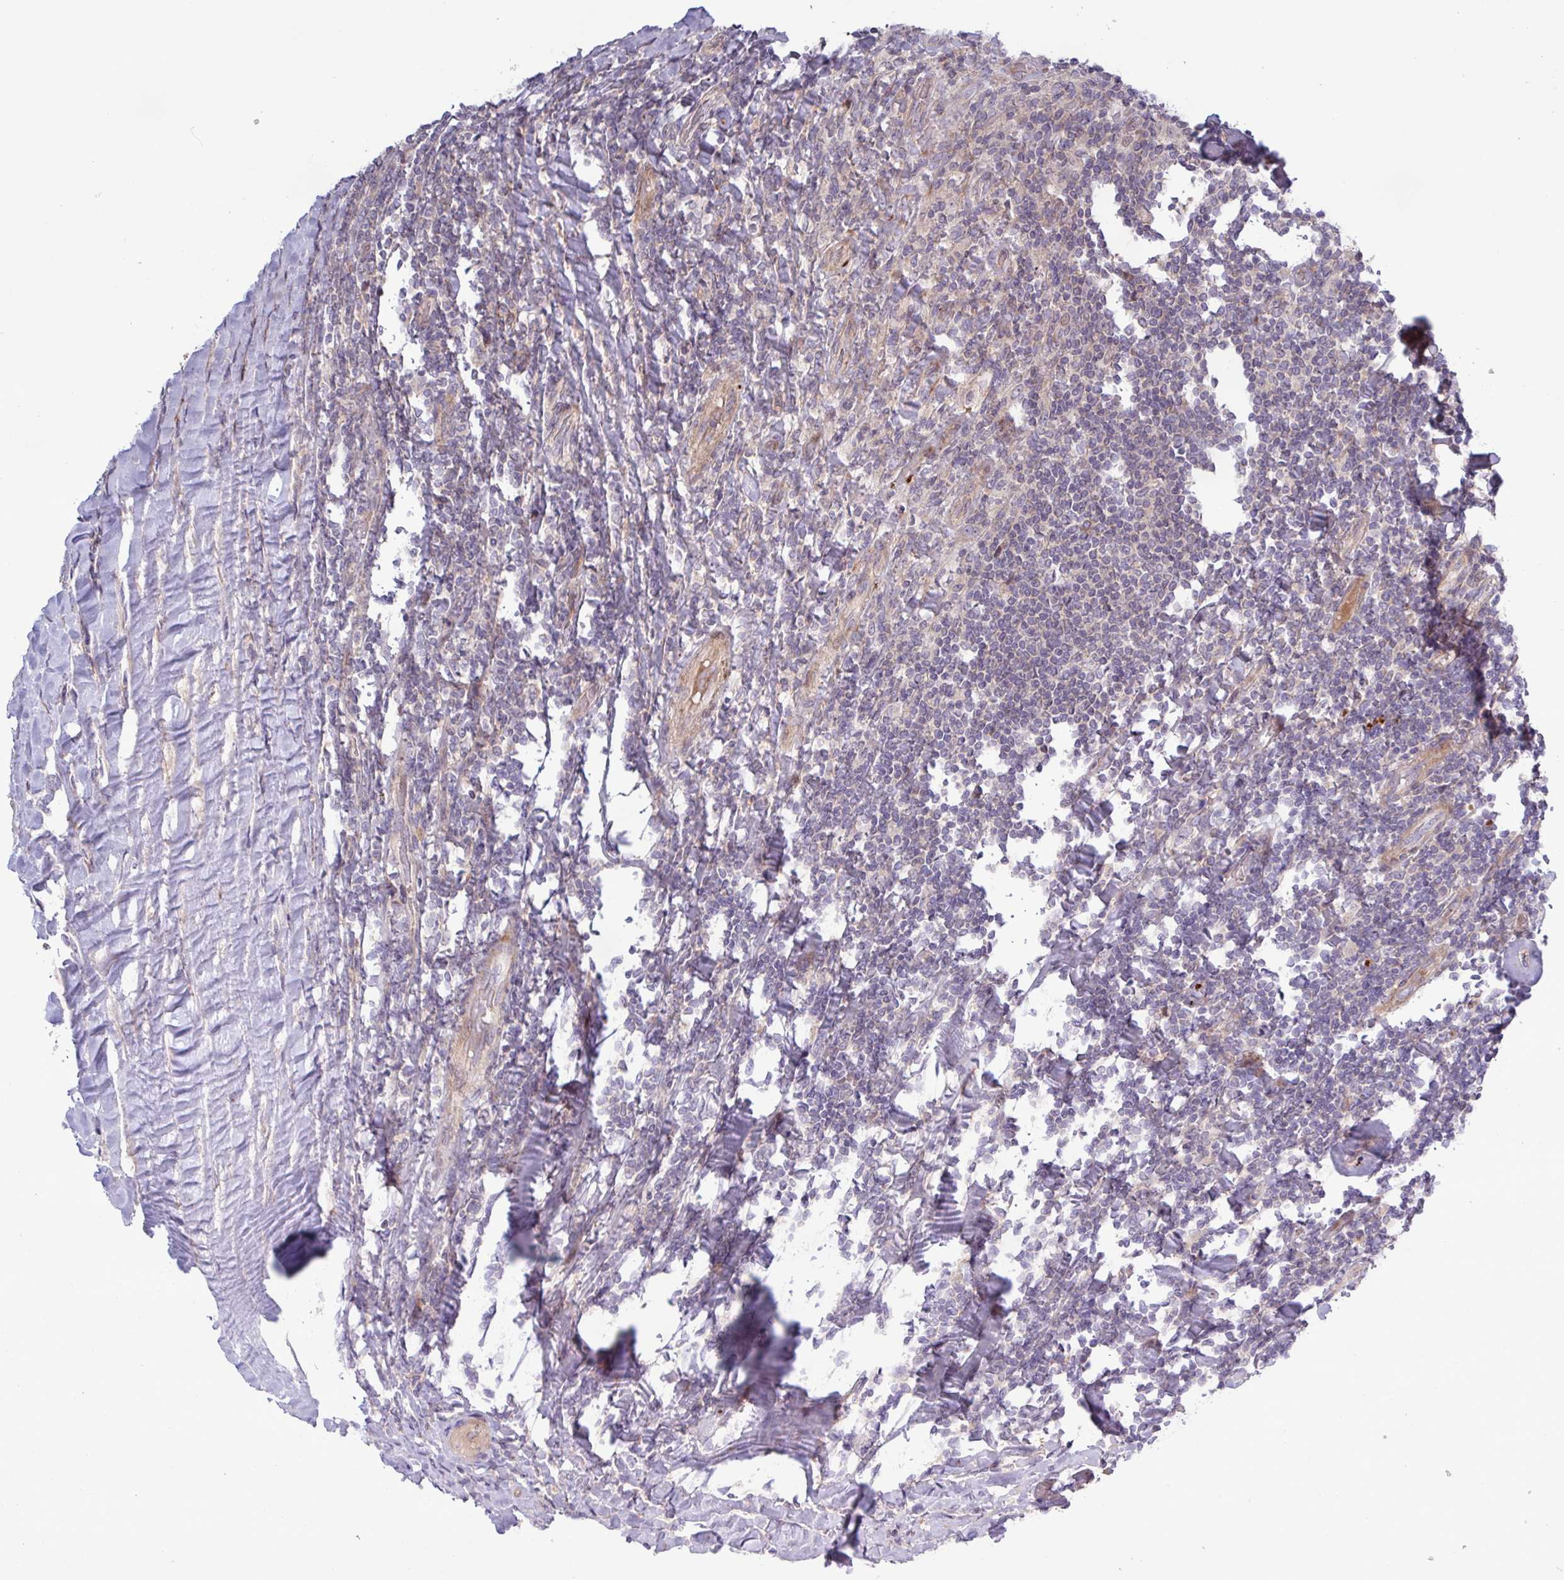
{"staining": {"intensity": "negative", "quantity": "none", "location": "none"}, "tissue": "lymphoma", "cell_type": "Tumor cells", "image_type": "cancer", "snomed": [{"axis": "morphology", "description": "Malignant lymphoma, non-Hodgkin's type, Low grade"}, {"axis": "topography", "description": "Lymph node"}], "caption": "Immunohistochemistry (IHC) photomicrograph of neoplastic tissue: human low-grade malignant lymphoma, non-Hodgkin's type stained with DAB (3,3'-diaminobenzidine) exhibits no significant protein positivity in tumor cells.", "gene": "TNFSF12", "patient": {"sex": "male", "age": 52}}